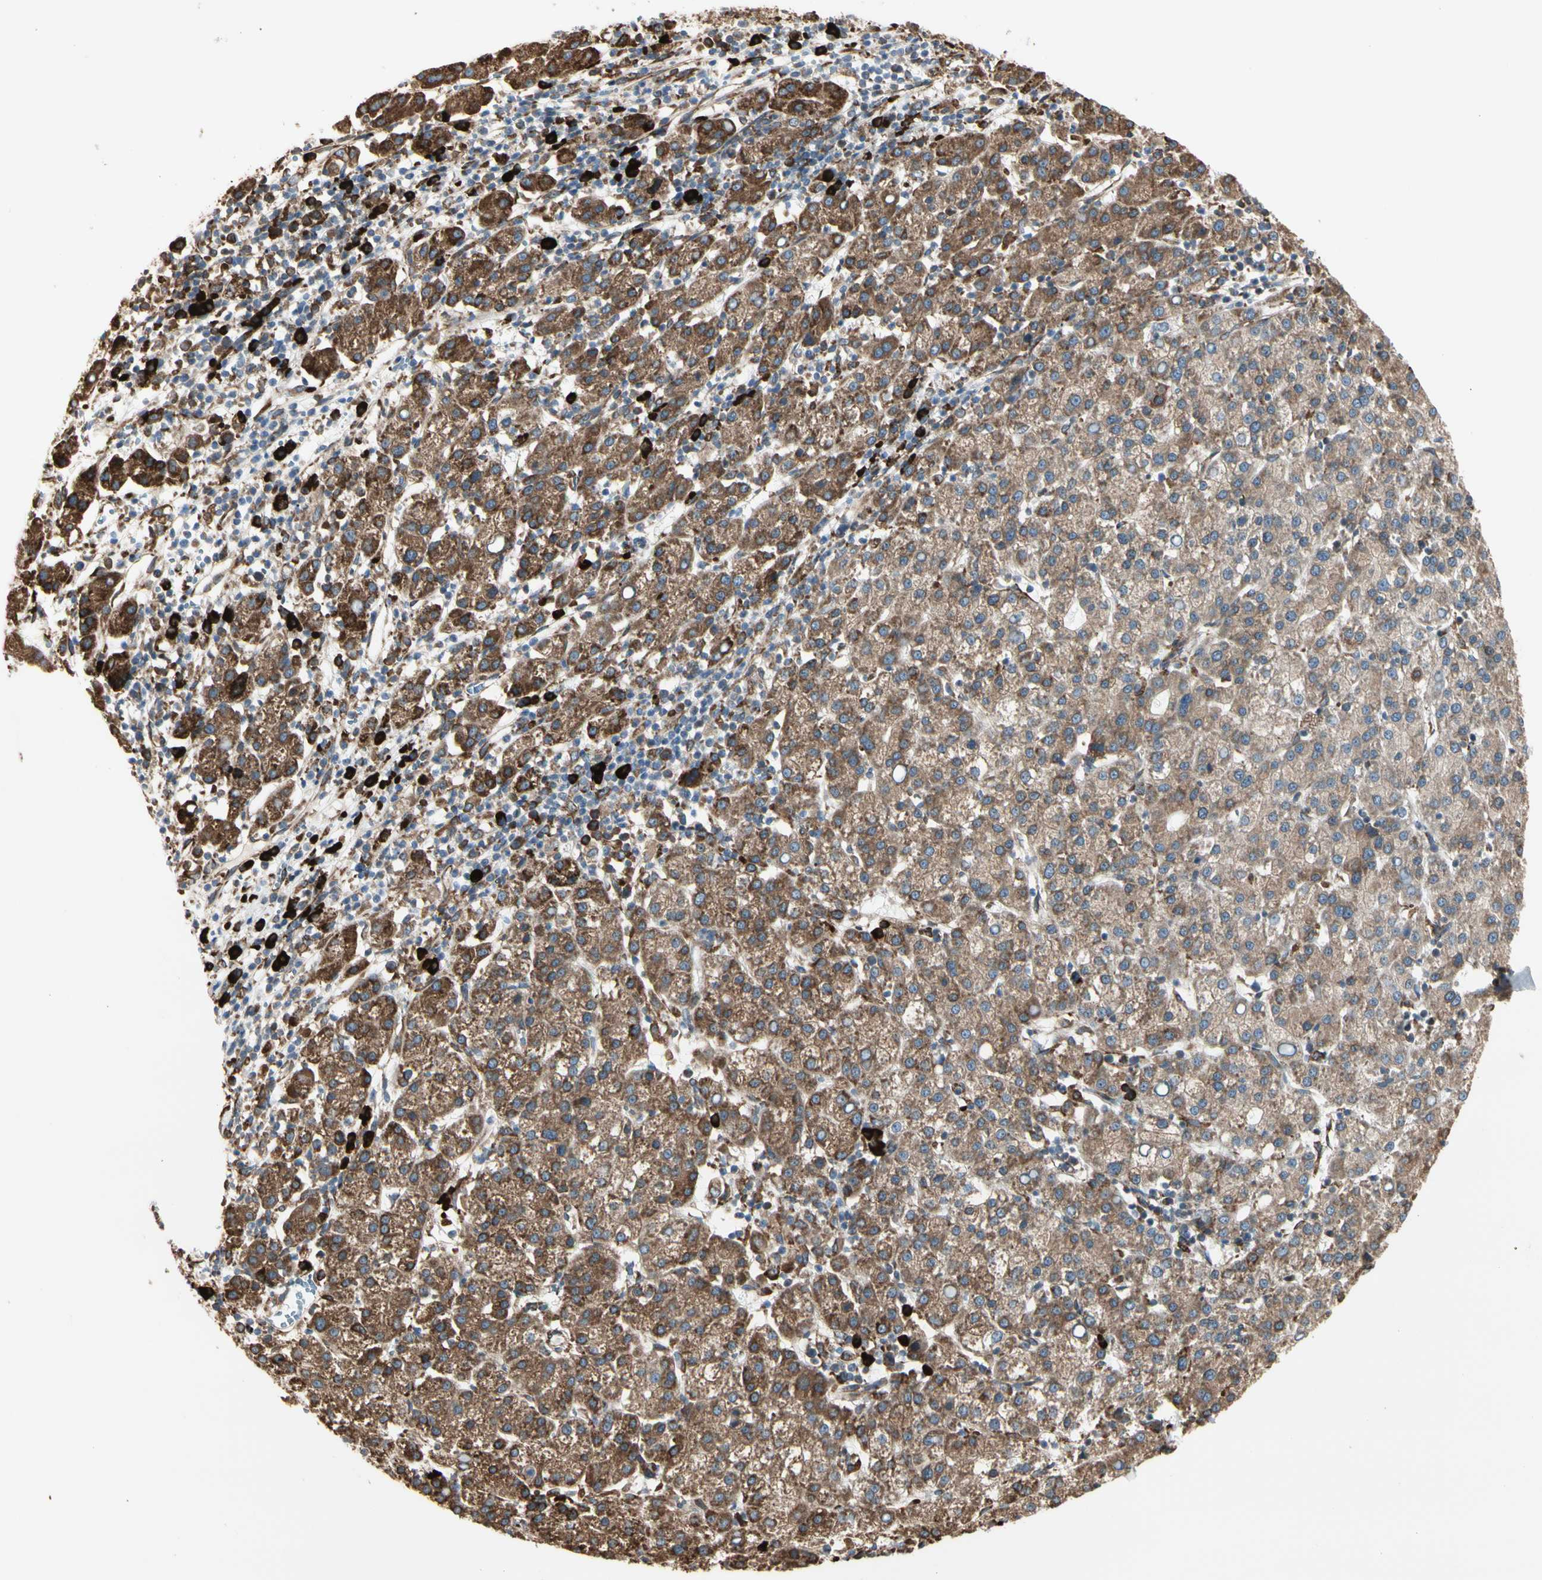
{"staining": {"intensity": "strong", "quantity": ">75%", "location": "cytoplasmic/membranous"}, "tissue": "liver cancer", "cell_type": "Tumor cells", "image_type": "cancer", "snomed": [{"axis": "morphology", "description": "Carcinoma, Hepatocellular, NOS"}, {"axis": "topography", "description": "Liver"}], "caption": "Protein expression analysis of liver hepatocellular carcinoma demonstrates strong cytoplasmic/membranous positivity in approximately >75% of tumor cells.", "gene": "HSP90B1", "patient": {"sex": "female", "age": 58}}